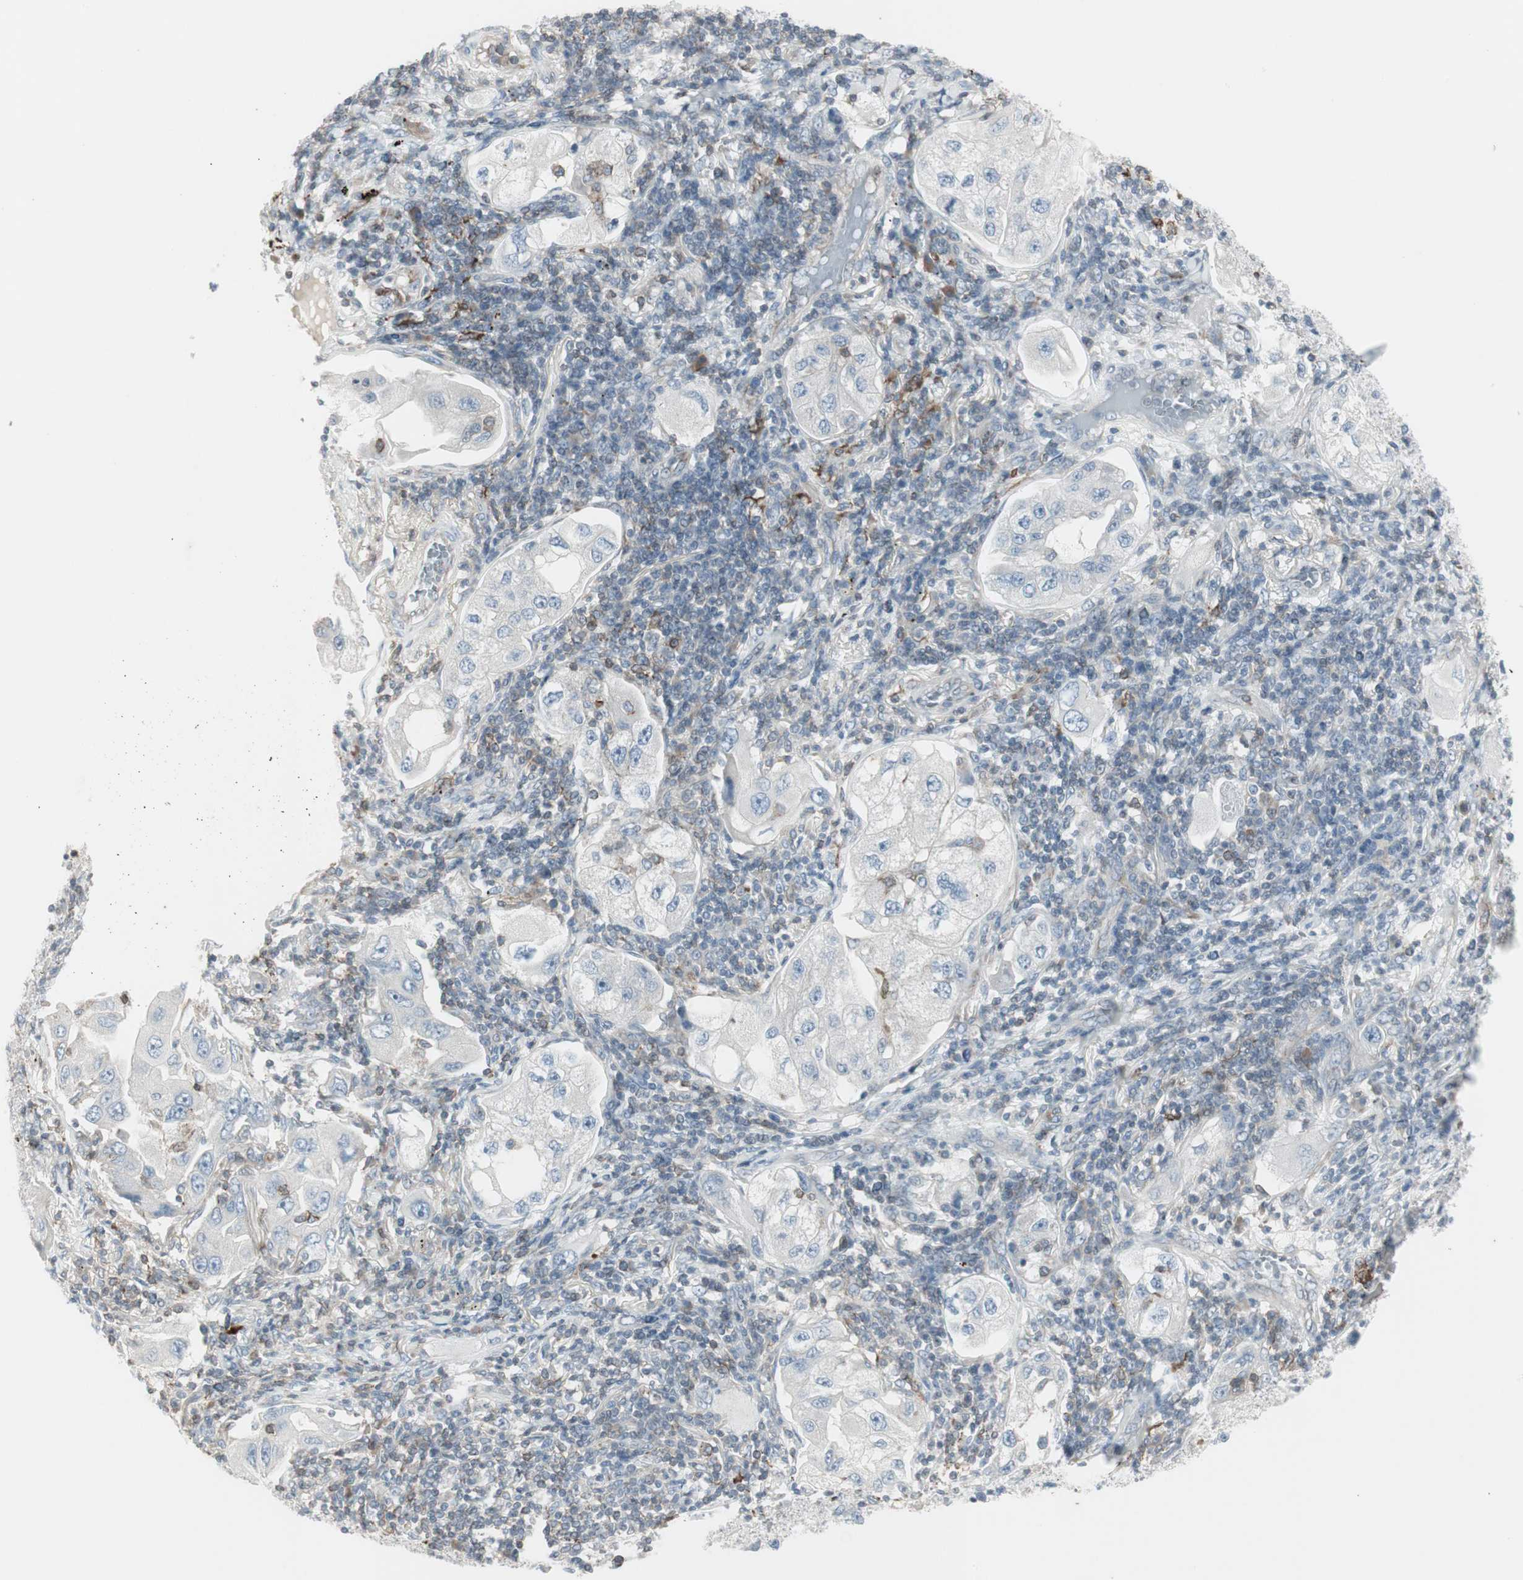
{"staining": {"intensity": "negative", "quantity": "none", "location": "none"}, "tissue": "lung cancer", "cell_type": "Tumor cells", "image_type": "cancer", "snomed": [{"axis": "morphology", "description": "Adenocarcinoma, NOS"}, {"axis": "topography", "description": "Lung"}], "caption": "A high-resolution micrograph shows immunohistochemistry (IHC) staining of lung adenocarcinoma, which displays no significant positivity in tumor cells.", "gene": "MAP4K4", "patient": {"sex": "female", "age": 65}}